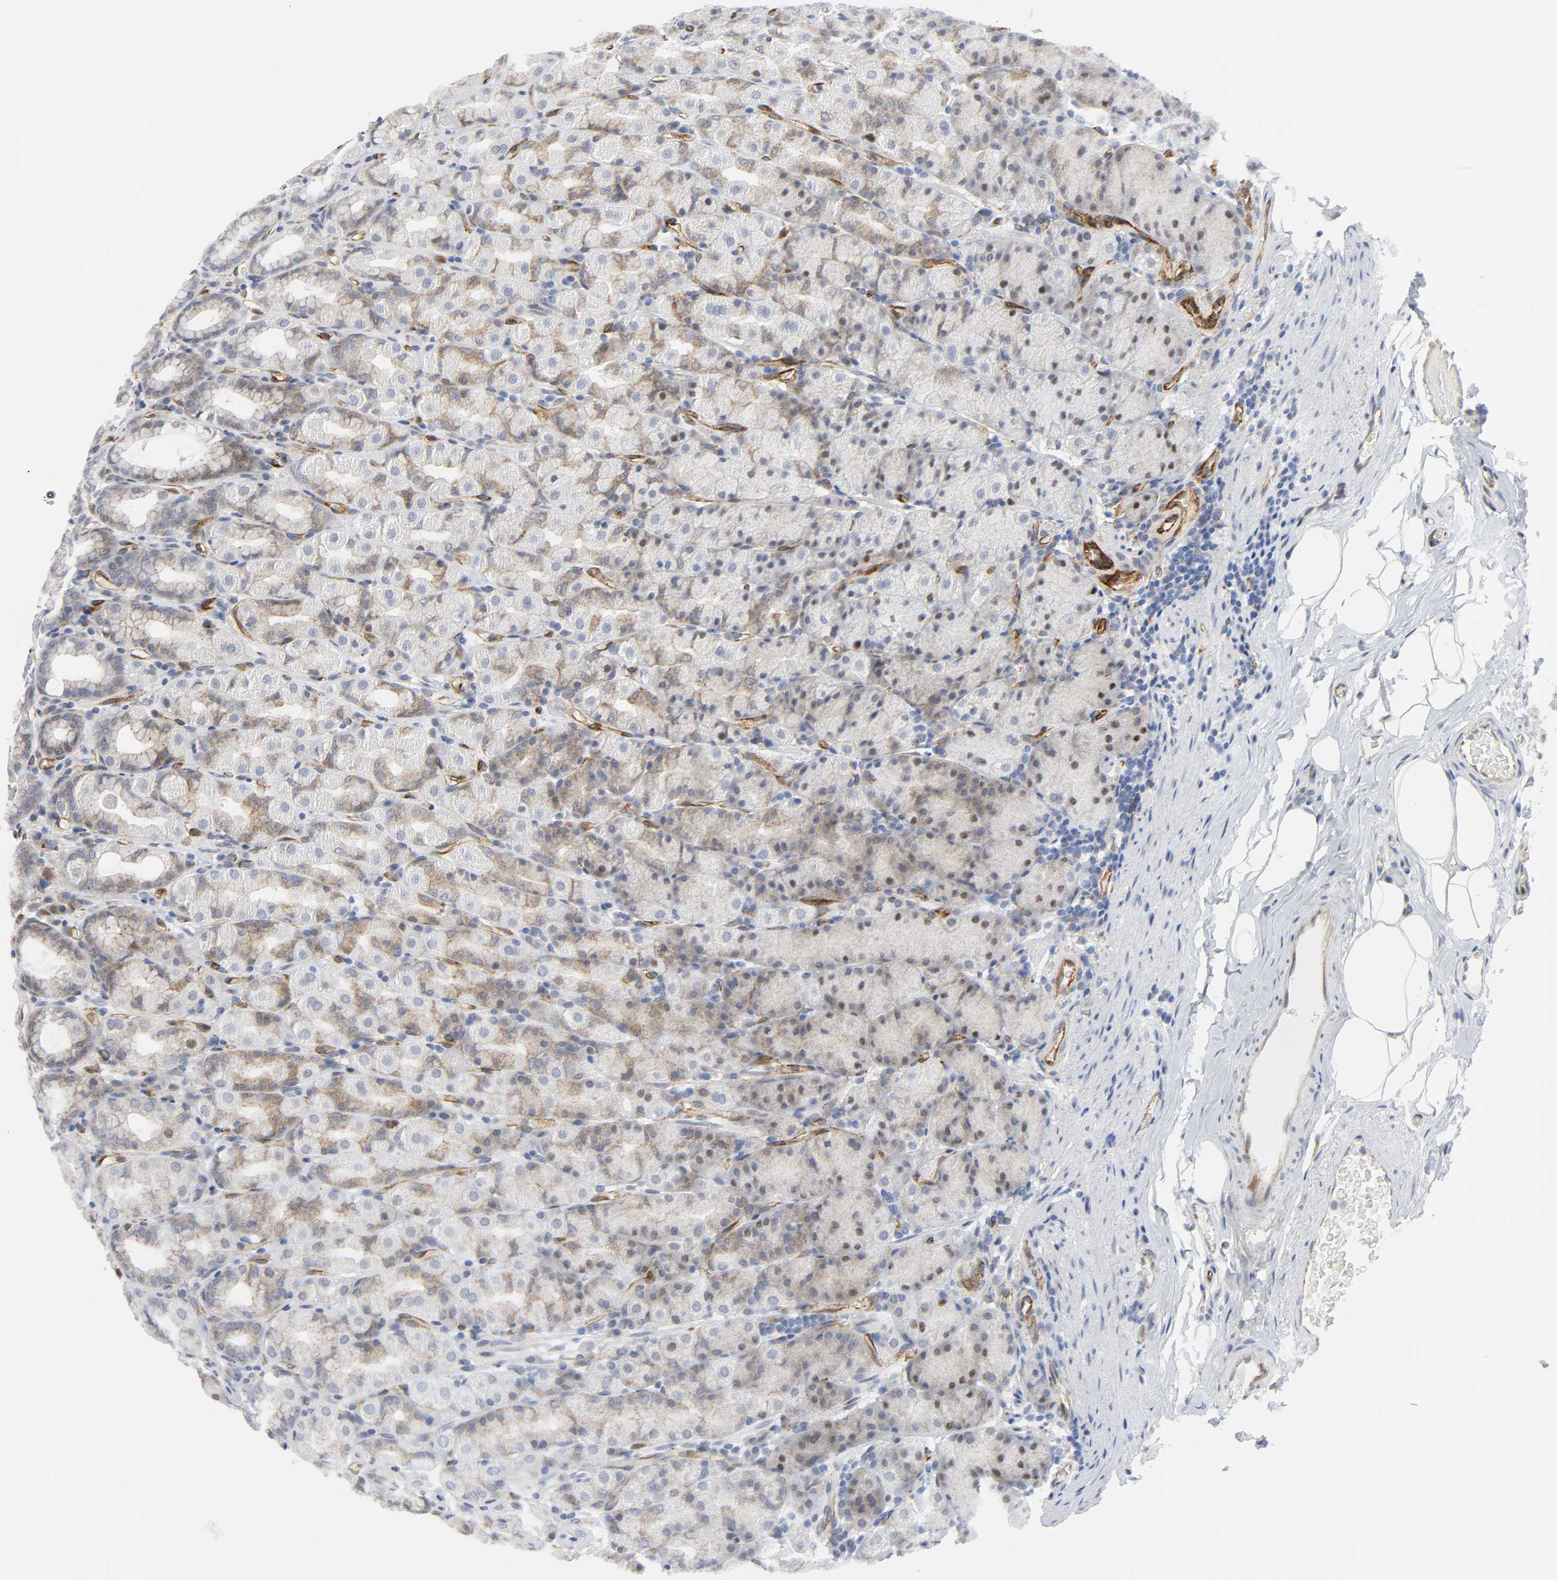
{"staining": {"intensity": "weak", "quantity": "25%-75%", "location": "cytoplasmic/membranous,nuclear"}, "tissue": "stomach", "cell_type": "Glandular cells", "image_type": "normal", "snomed": [{"axis": "morphology", "description": "Normal tissue, NOS"}, {"axis": "topography", "description": "Stomach, upper"}], "caption": "High-magnification brightfield microscopy of benign stomach stained with DAB (3,3'-diaminobenzidine) (brown) and counterstained with hematoxylin (blue). glandular cells exhibit weak cytoplasmic/membranous,nuclear staining is seen in approximately25%-75% of cells. The staining was performed using DAB (3,3'-diaminobenzidine), with brown indicating positive protein expression. Nuclei are stained blue with hematoxylin.", "gene": "DOCK1", "patient": {"sex": "male", "age": 68}}